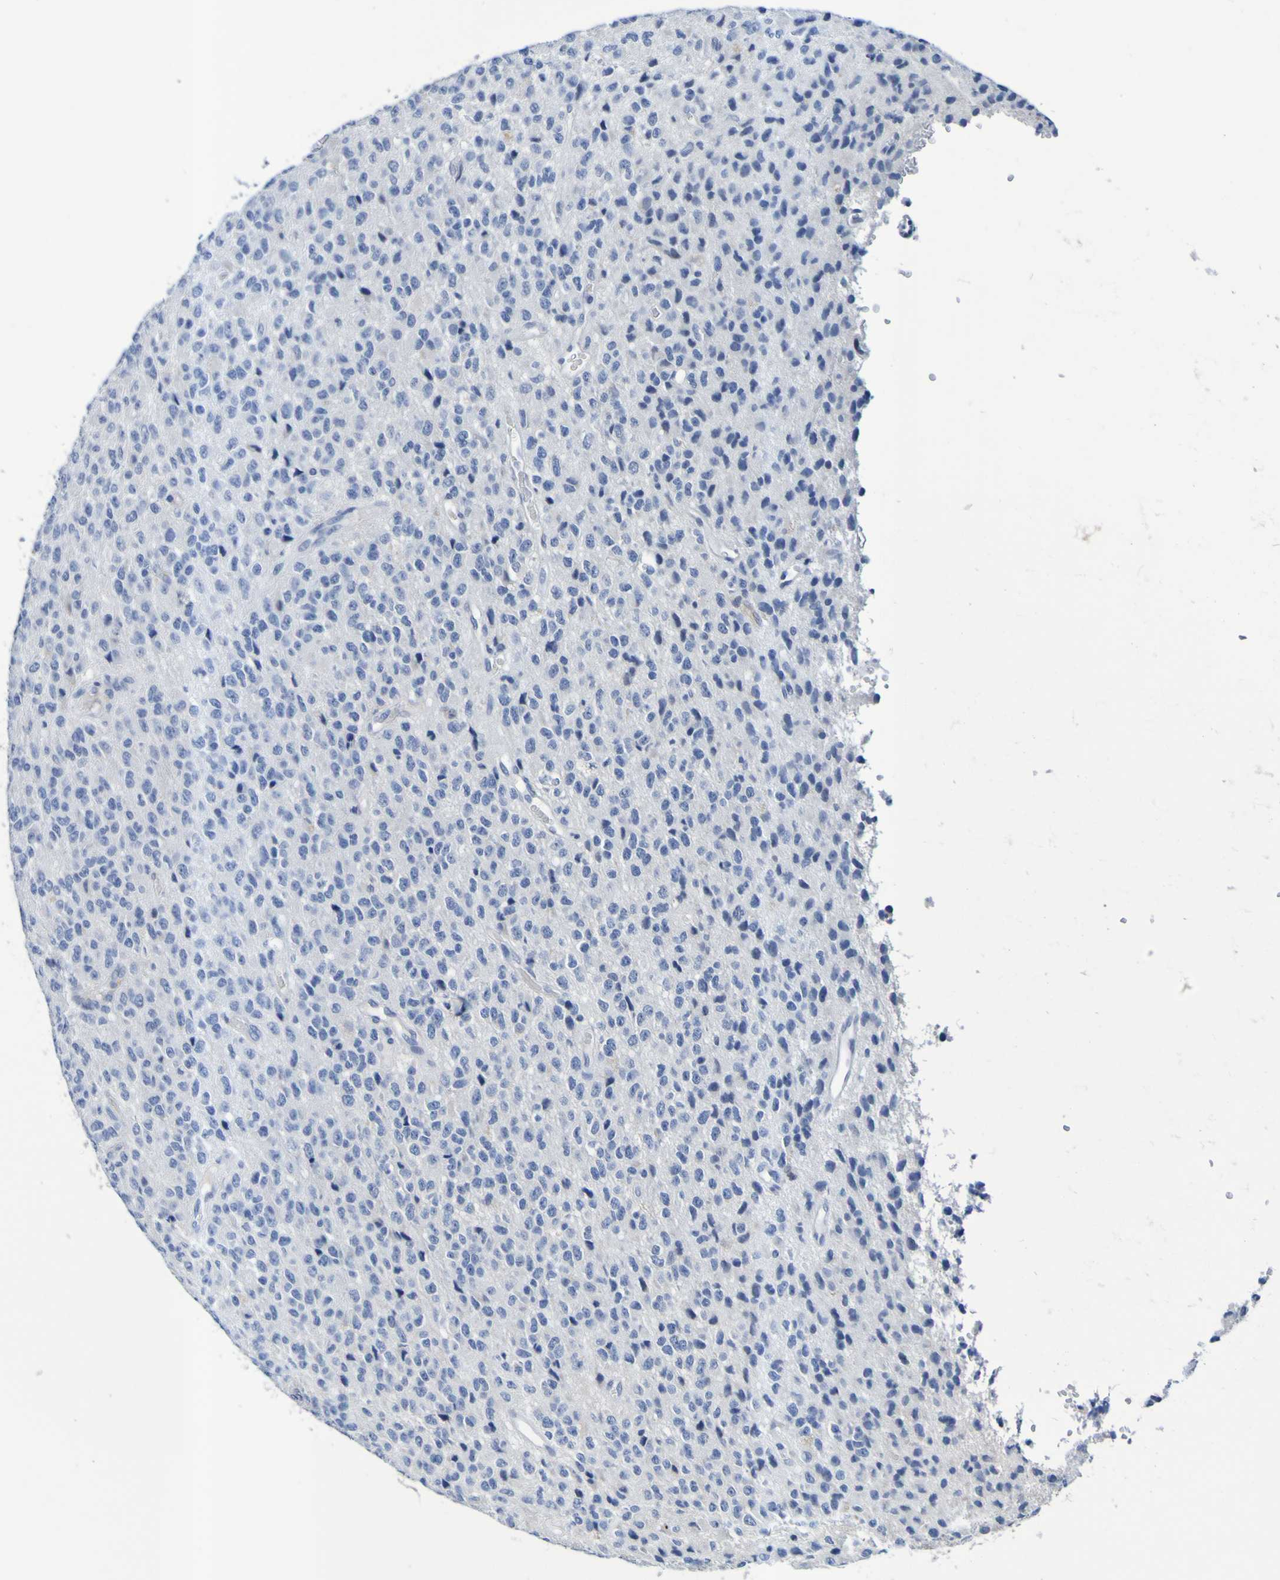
{"staining": {"intensity": "negative", "quantity": "none", "location": "none"}, "tissue": "glioma", "cell_type": "Tumor cells", "image_type": "cancer", "snomed": [{"axis": "morphology", "description": "Glioma, malignant, High grade"}, {"axis": "topography", "description": "pancreas cauda"}], "caption": "A photomicrograph of glioma stained for a protein exhibits no brown staining in tumor cells.", "gene": "VMA21", "patient": {"sex": "male", "age": 60}}